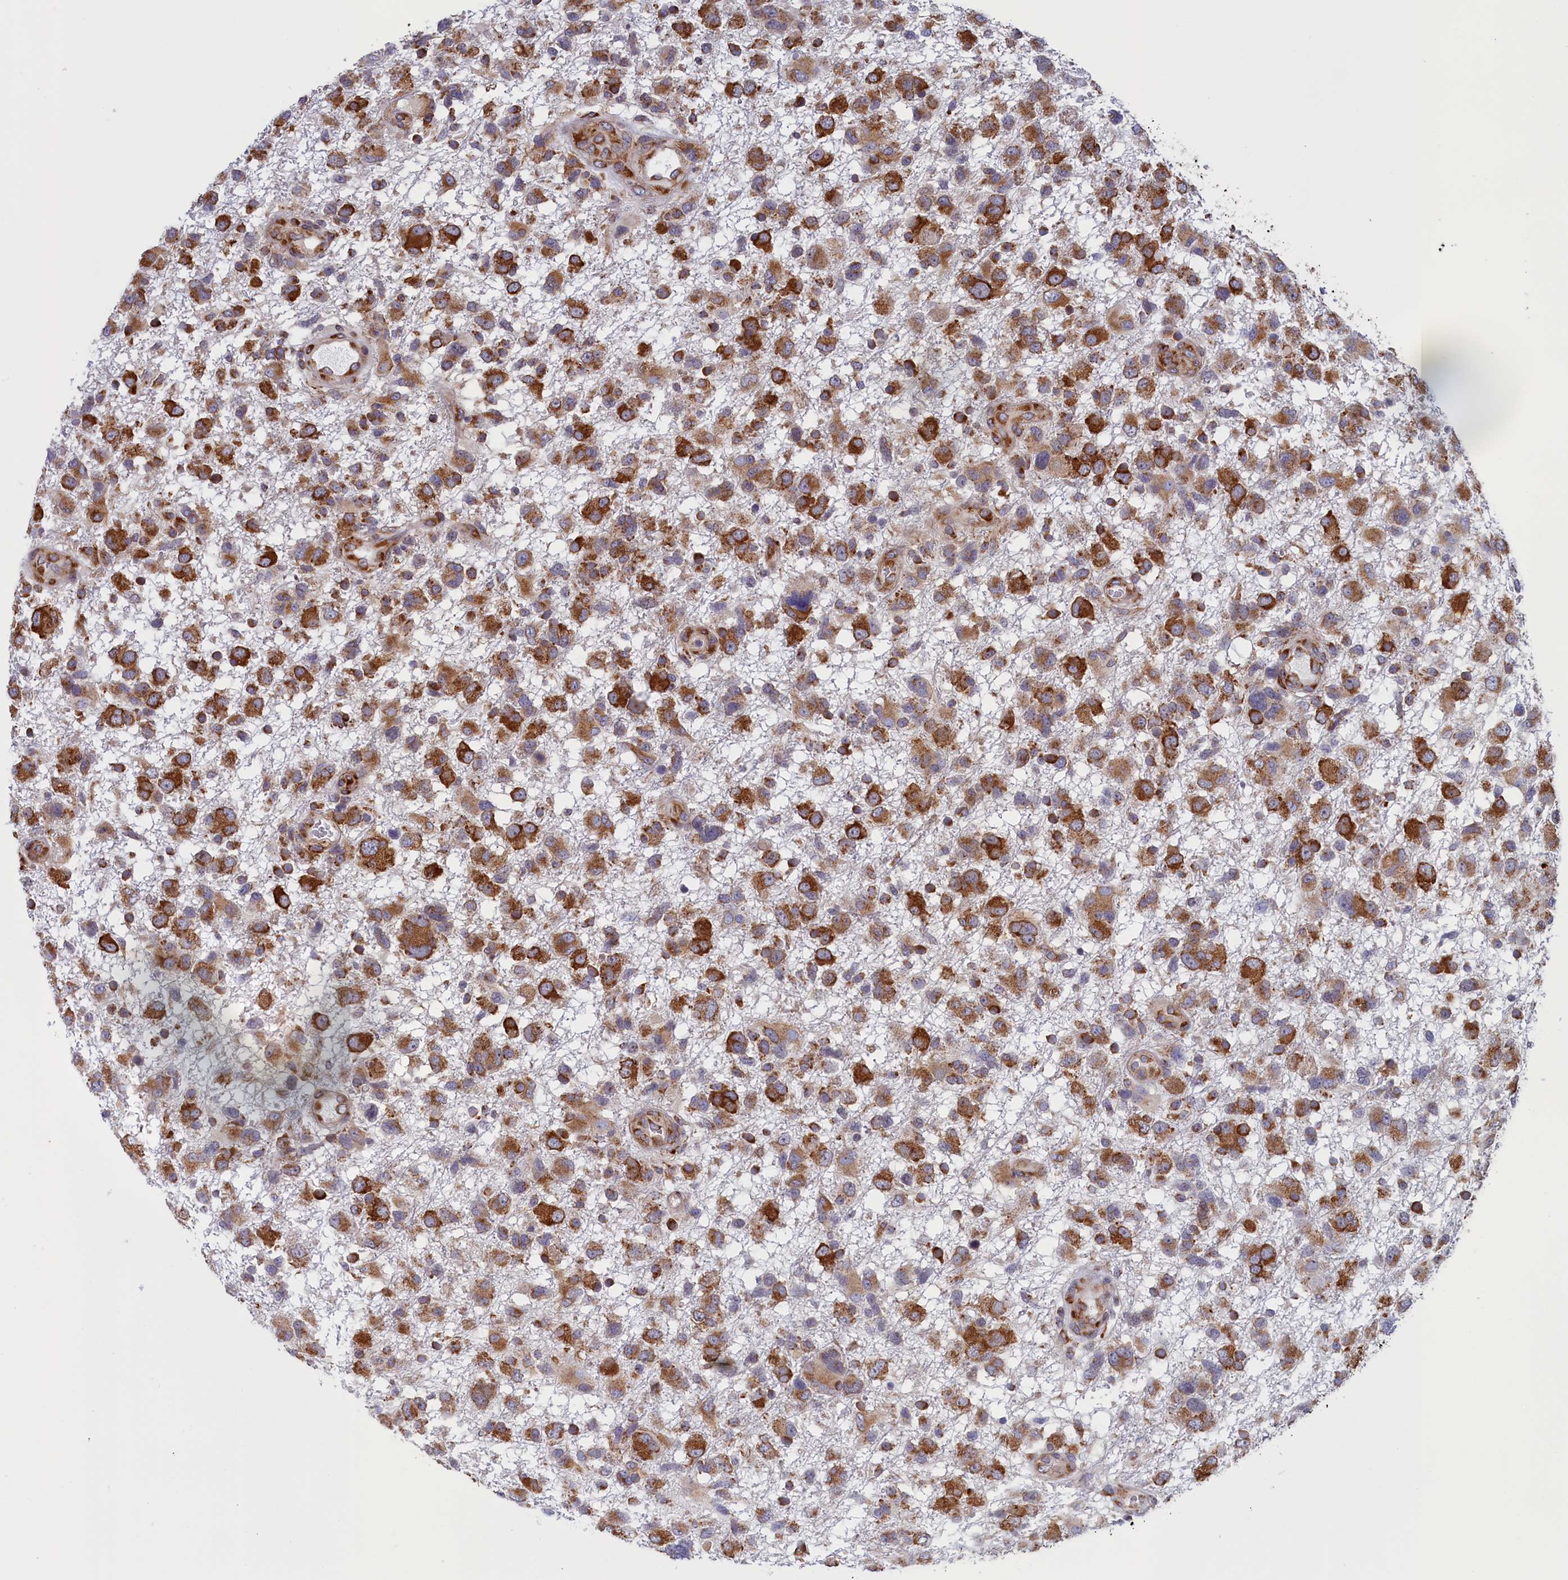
{"staining": {"intensity": "moderate", "quantity": ">75%", "location": "cytoplasmic/membranous"}, "tissue": "glioma", "cell_type": "Tumor cells", "image_type": "cancer", "snomed": [{"axis": "morphology", "description": "Glioma, malignant, High grade"}, {"axis": "topography", "description": "Brain"}], "caption": "This photomicrograph reveals glioma stained with immunohistochemistry (IHC) to label a protein in brown. The cytoplasmic/membranous of tumor cells show moderate positivity for the protein. Nuclei are counter-stained blue.", "gene": "CCDC68", "patient": {"sex": "male", "age": 61}}